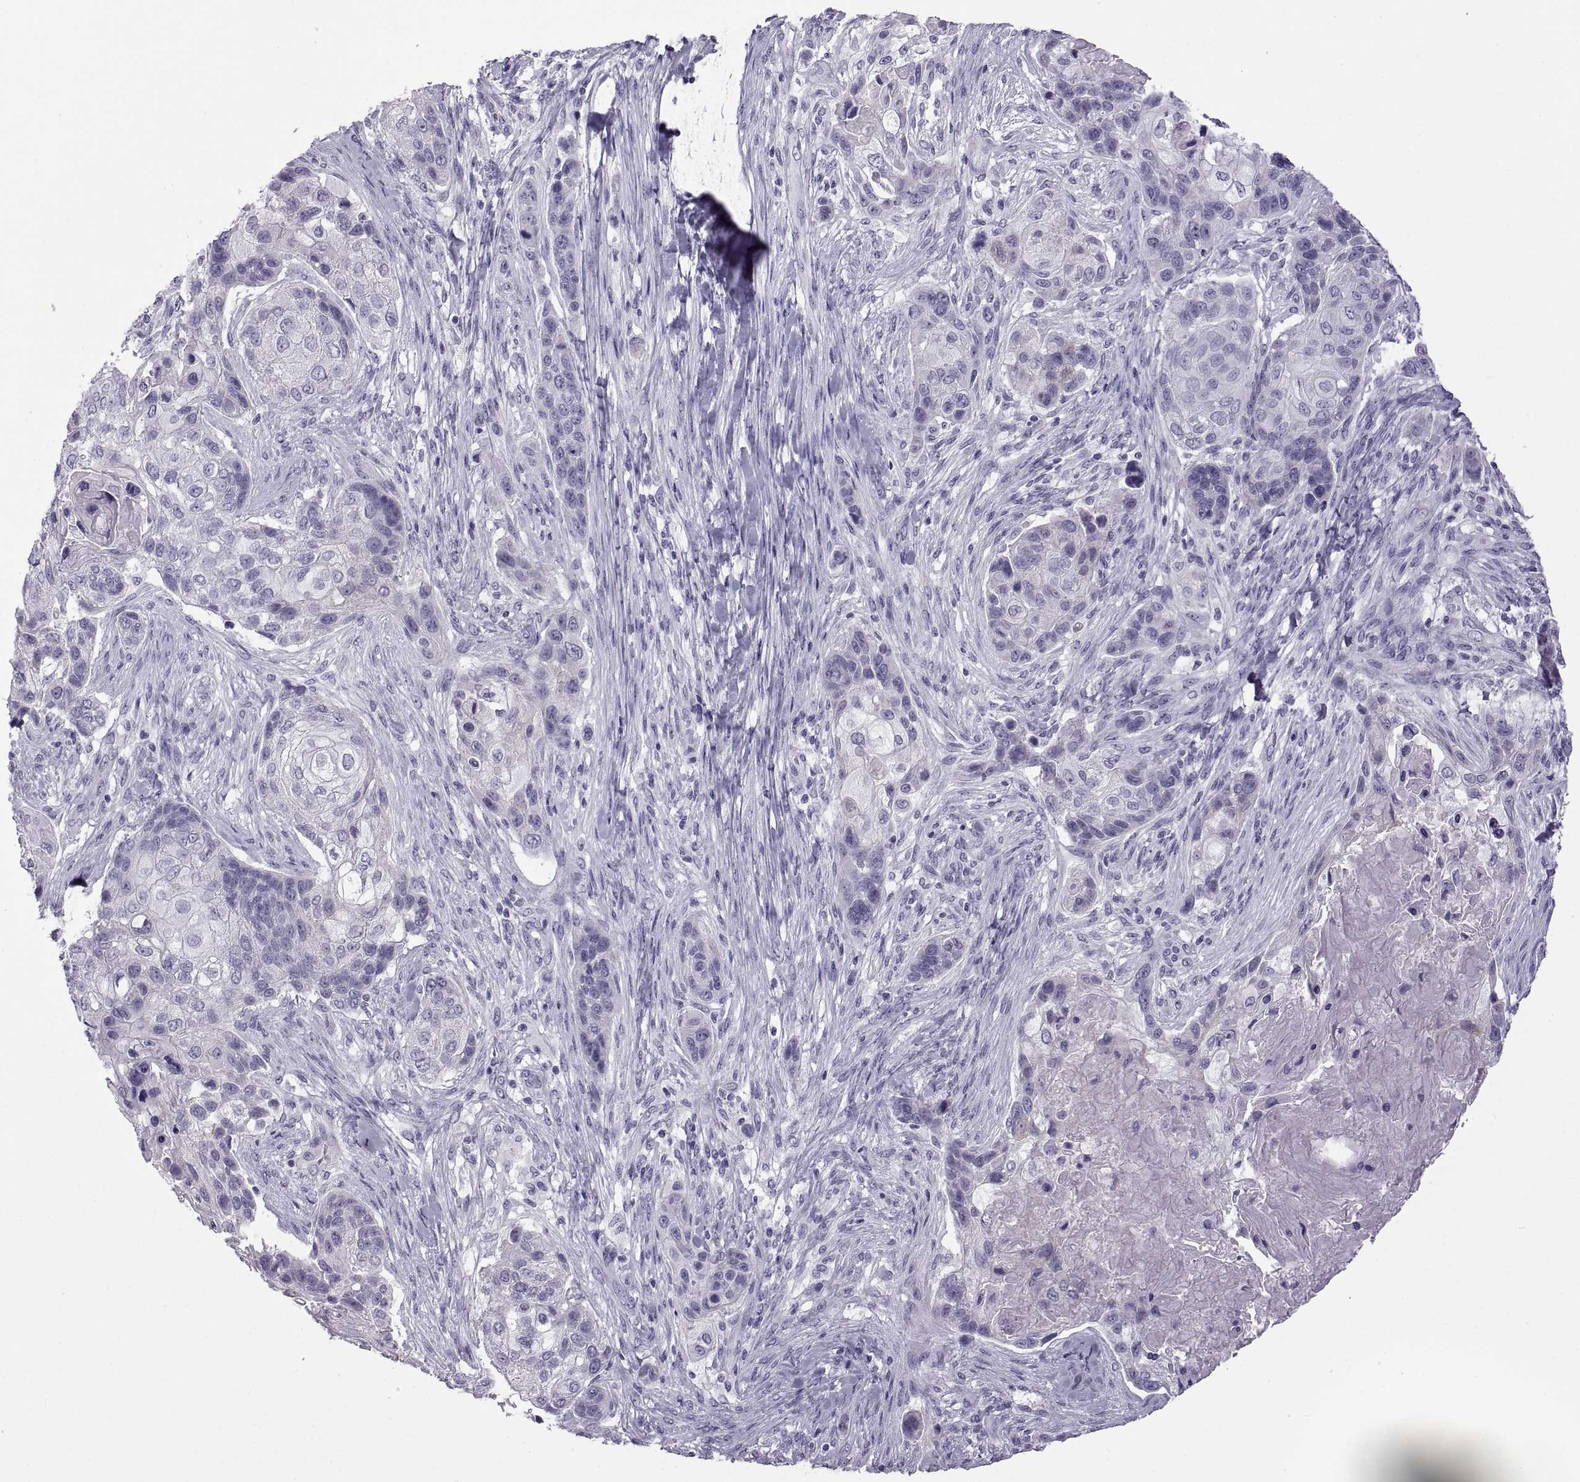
{"staining": {"intensity": "negative", "quantity": "none", "location": "none"}, "tissue": "lung cancer", "cell_type": "Tumor cells", "image_type": "cancer", "snomed": [{"axis": "morphology", "description": "Squamous cell carcinoma, NOS"}, {"axis": "topography", "description": "Lung"}], "caption": "IHC of human lung squamous cell carcinoma displays no expression in tumor cells.", "gene": "RDM1", "patient": {"sex": "male", "age": 69}}